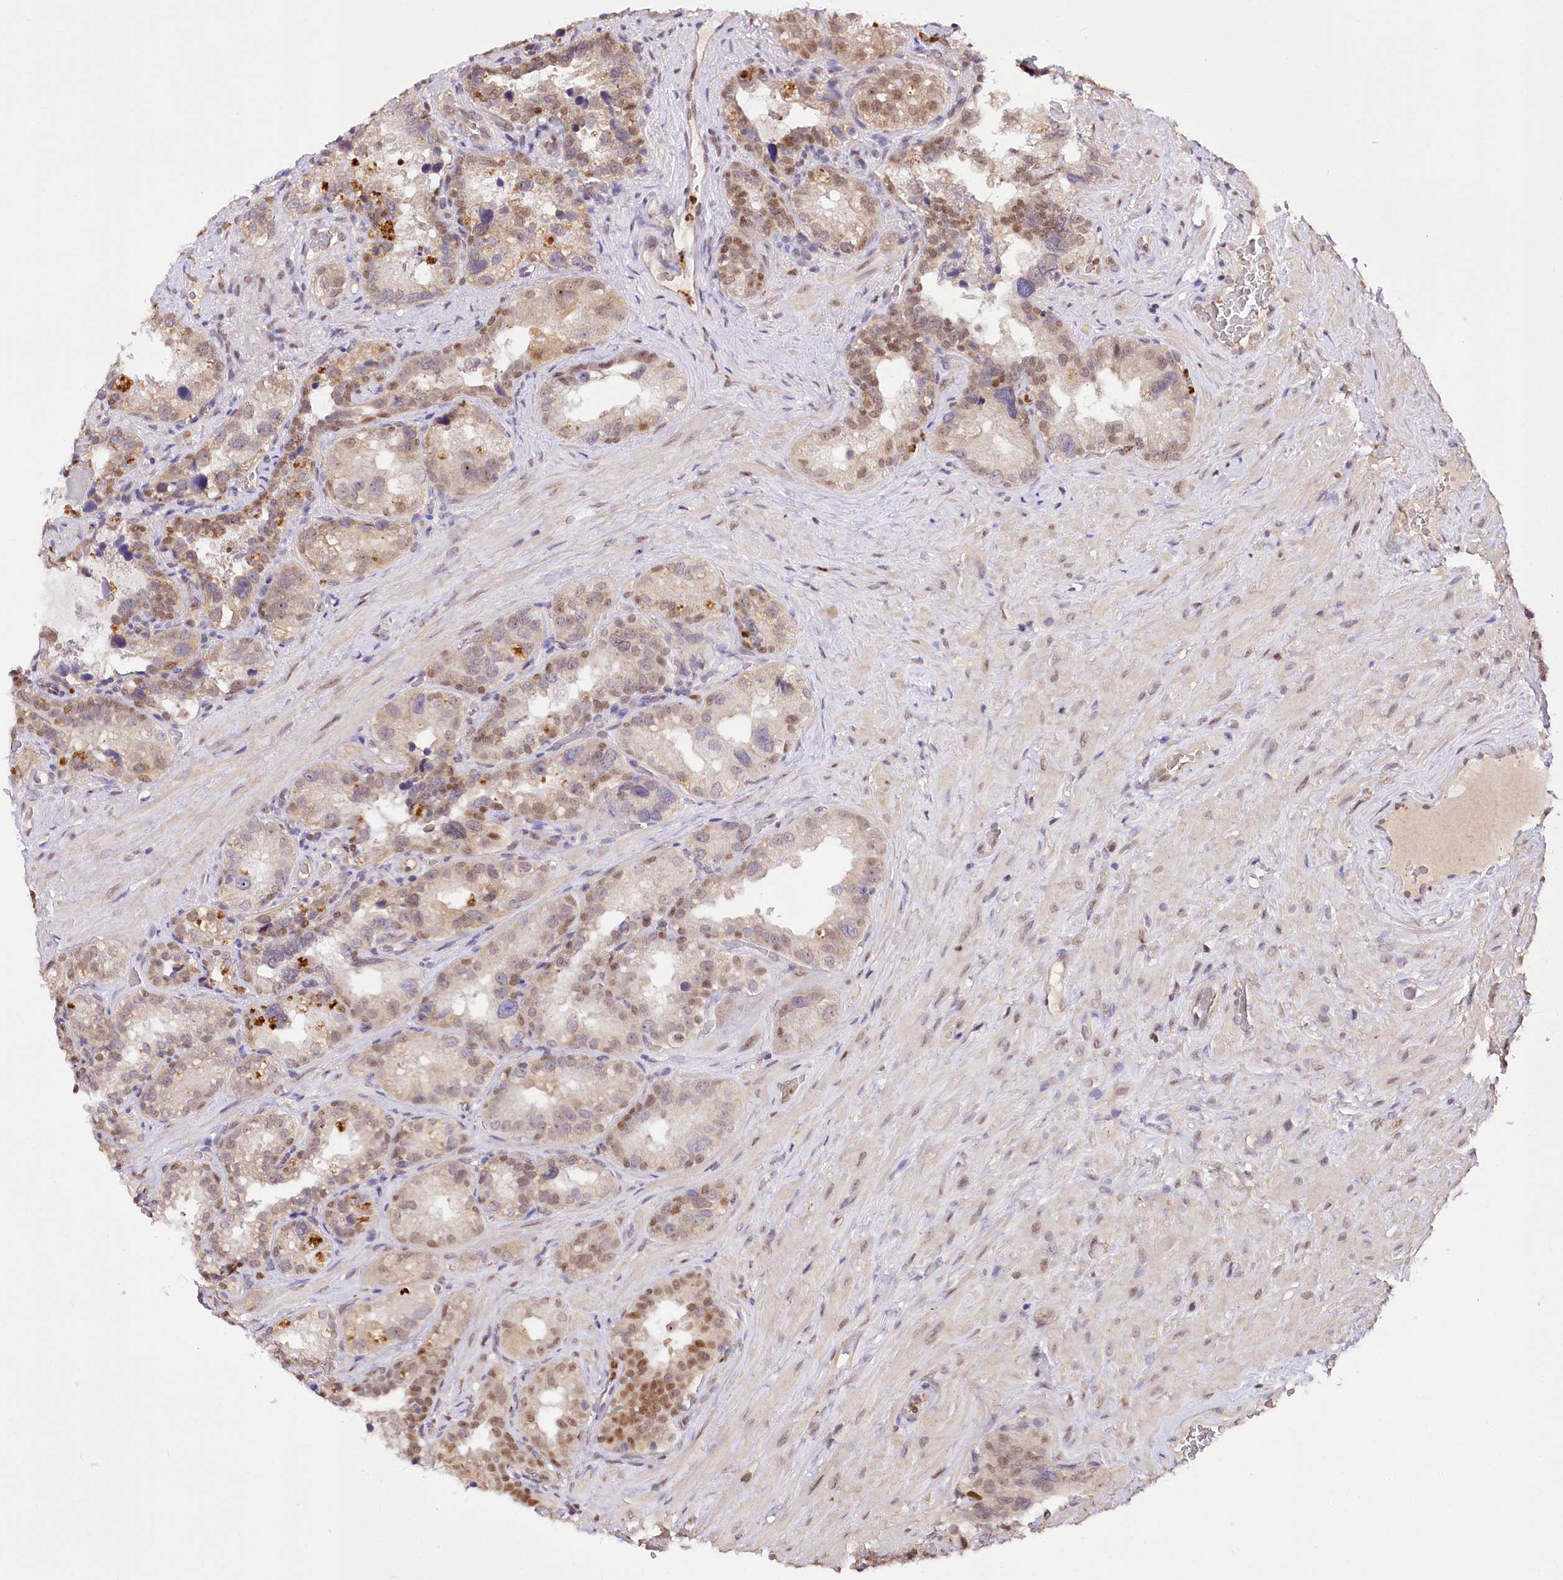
{"staining": {"intensity": "moderate", "quantity": "25%-75%", "location": "nuclear"}, "tissue": "seminal vesicle", "cell_type": "Glandular cells", "image_type": "normal", "snomed": [{"axis": "morphology", "description": "Normal tissue, NOS"}, {"axis": "topography", "description": "Seminal veicle"}, {"axis": "topography", "description": "Peripheral nerve tissue"}], "caption": "Seminal vesicle stained with immunohistochemistry (IHC) displays moderate nuclear positivity in approximately 25%-75% of glandular cells.", "gene": "GNL3L", "patient": {"sex": "male", "age": 67}}